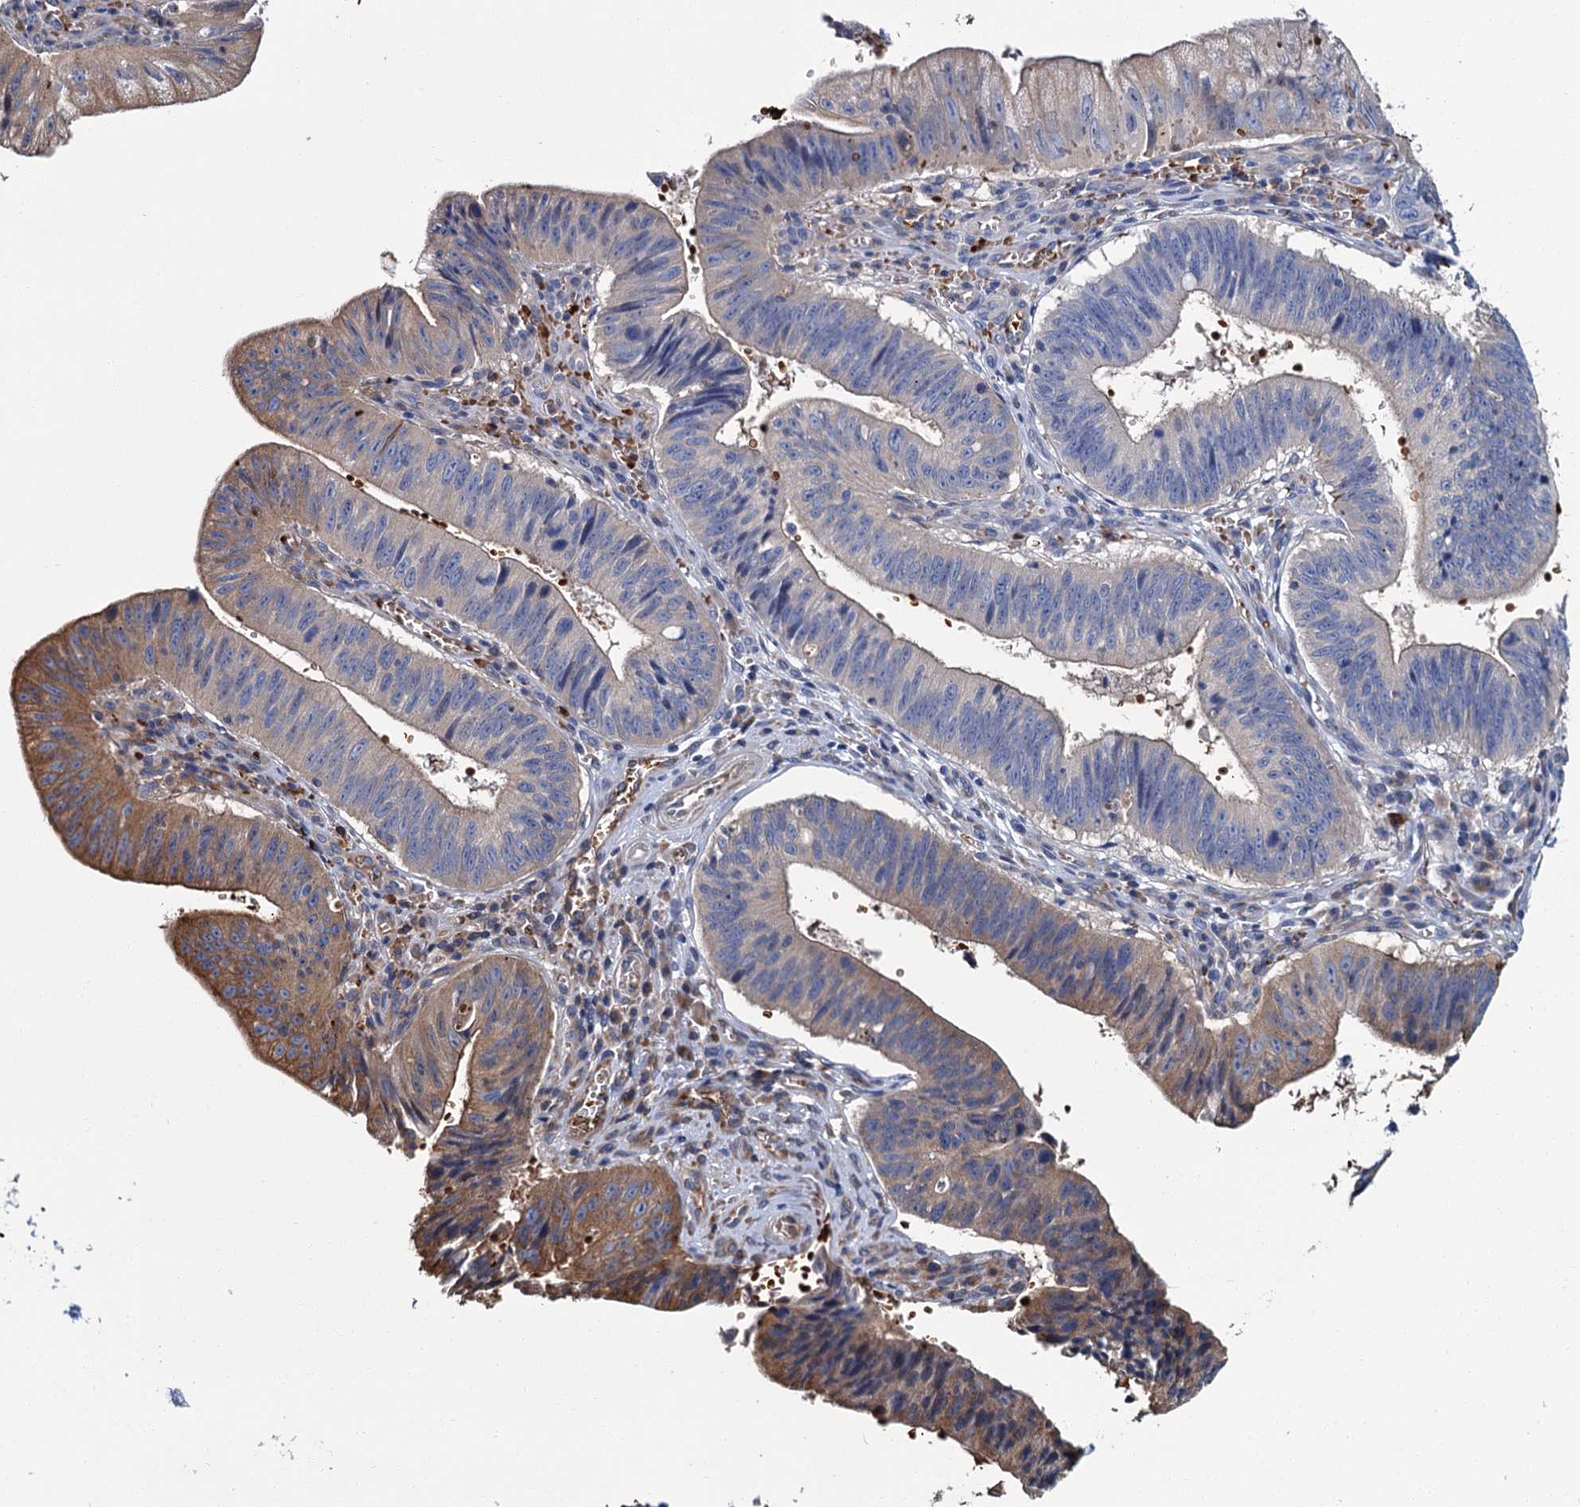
{"staining": {"intensity": "moderate", "quantity": "25%-75%", "location": "cytoplasmic/membranous"}, "tissue": "stomach cancer", "cell_type": "Tumor cells", "image_type": "cancer", "snomed": [{"axis": "morphology", "description": "Adenocarcinoma, NOS"}, {"axis": "topography", "description": "Stomach"}], "caption": "An image of human stomach cancer (adenocarcinoma) stained for a protein reveals moderate cytoplasmic/membranous brown staining in tumor cells.", "gene": "ATG2A", "patient": {"sex": "male", "age": 59}}